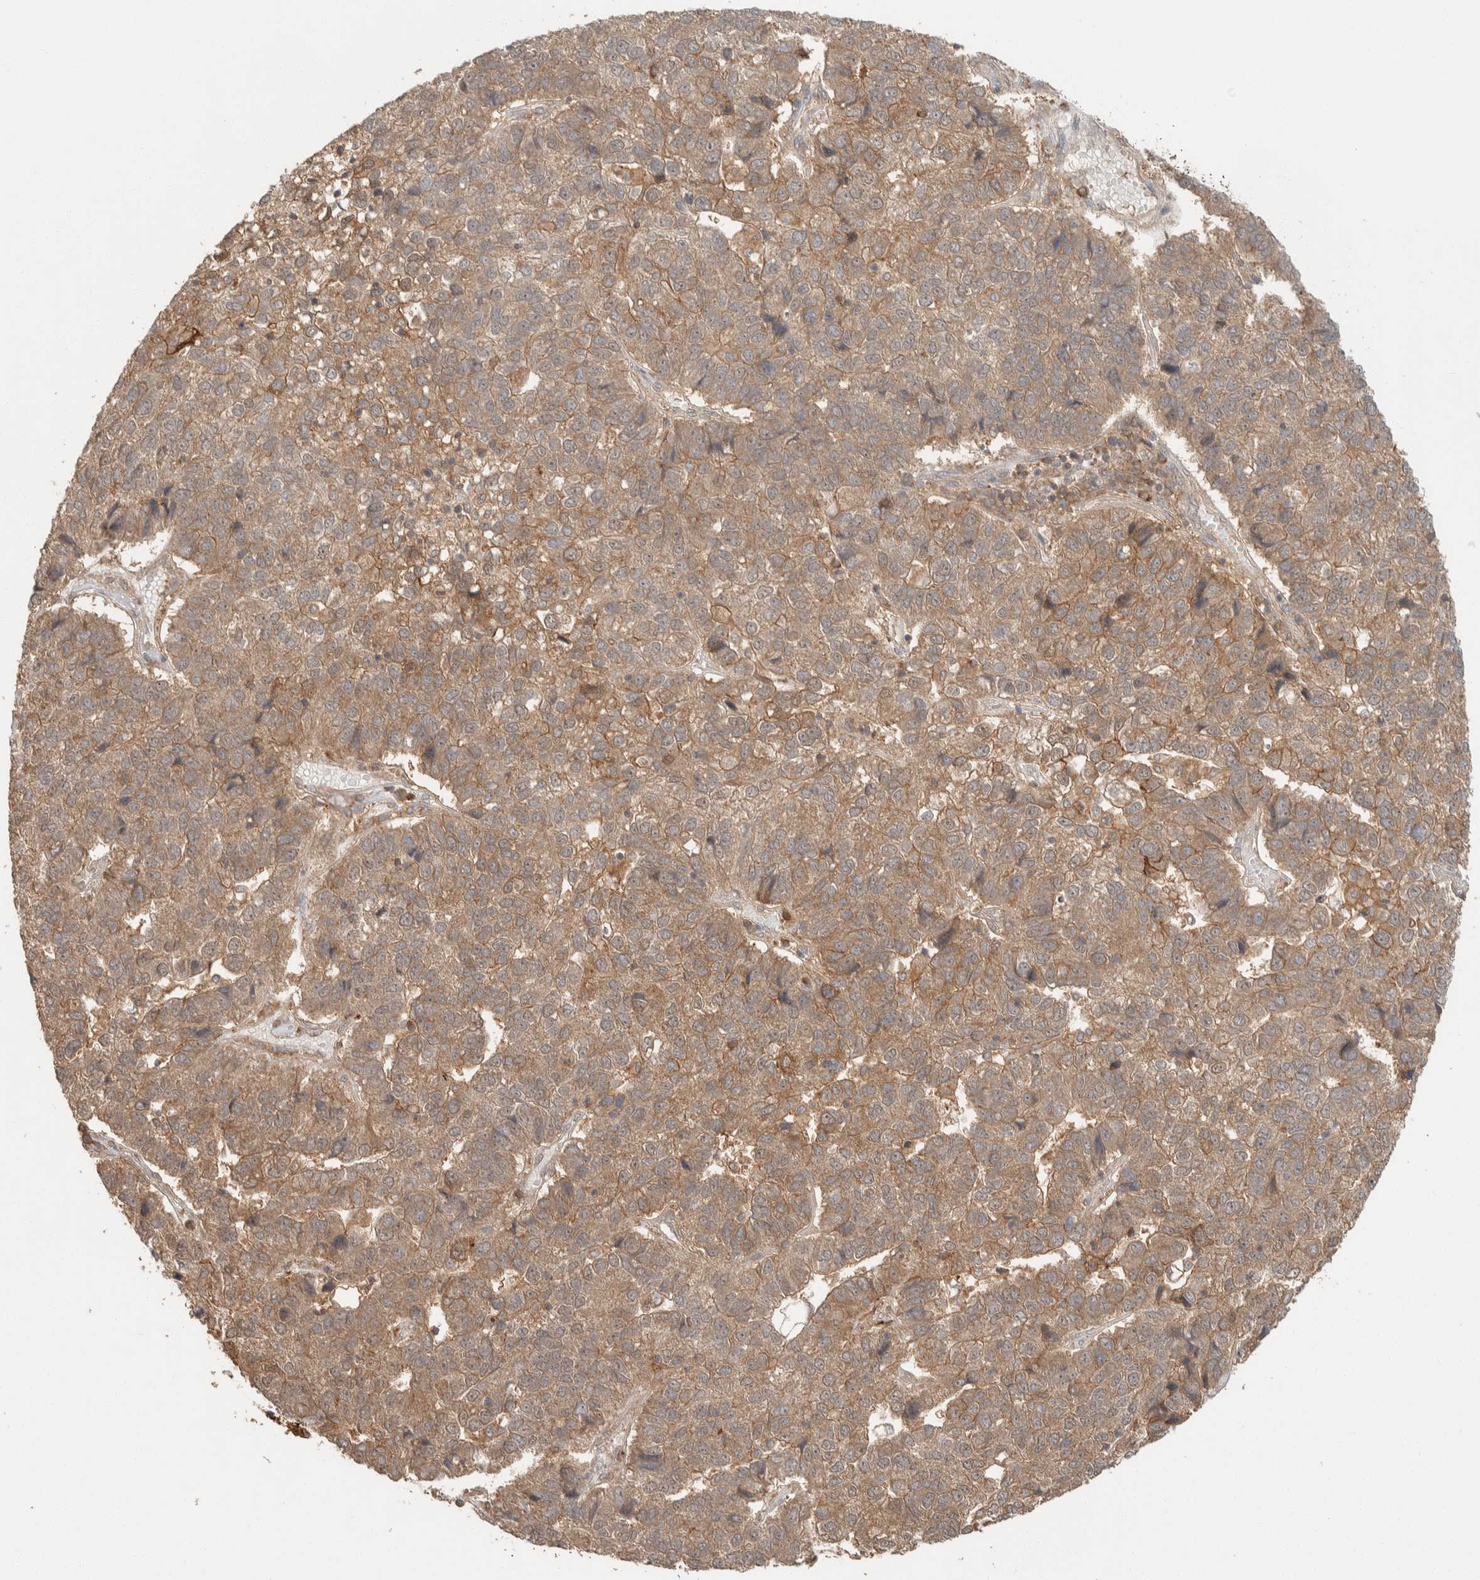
{"staining": {"intensity": "moderate", "quantity": ">75%", "location": "cytoplasmic/membranous,nuclear"}, "tissue": "pancreatic cancer", "cell_type": "Tumor cells", "image_type": "cancer", "snomed": [{"axis": "morphology", "description": "Adenocarcinoma, NOS"}, {"axis": "topography", "description": "Pancreas"}], "caption": "Moderate cytoplasmic/membranous and nuclear protein expression is present in about >75% of tumor cells in pancreatic cancer.", "gene": "ZNF567", "patient": {"sex": "female", "age": 61}}